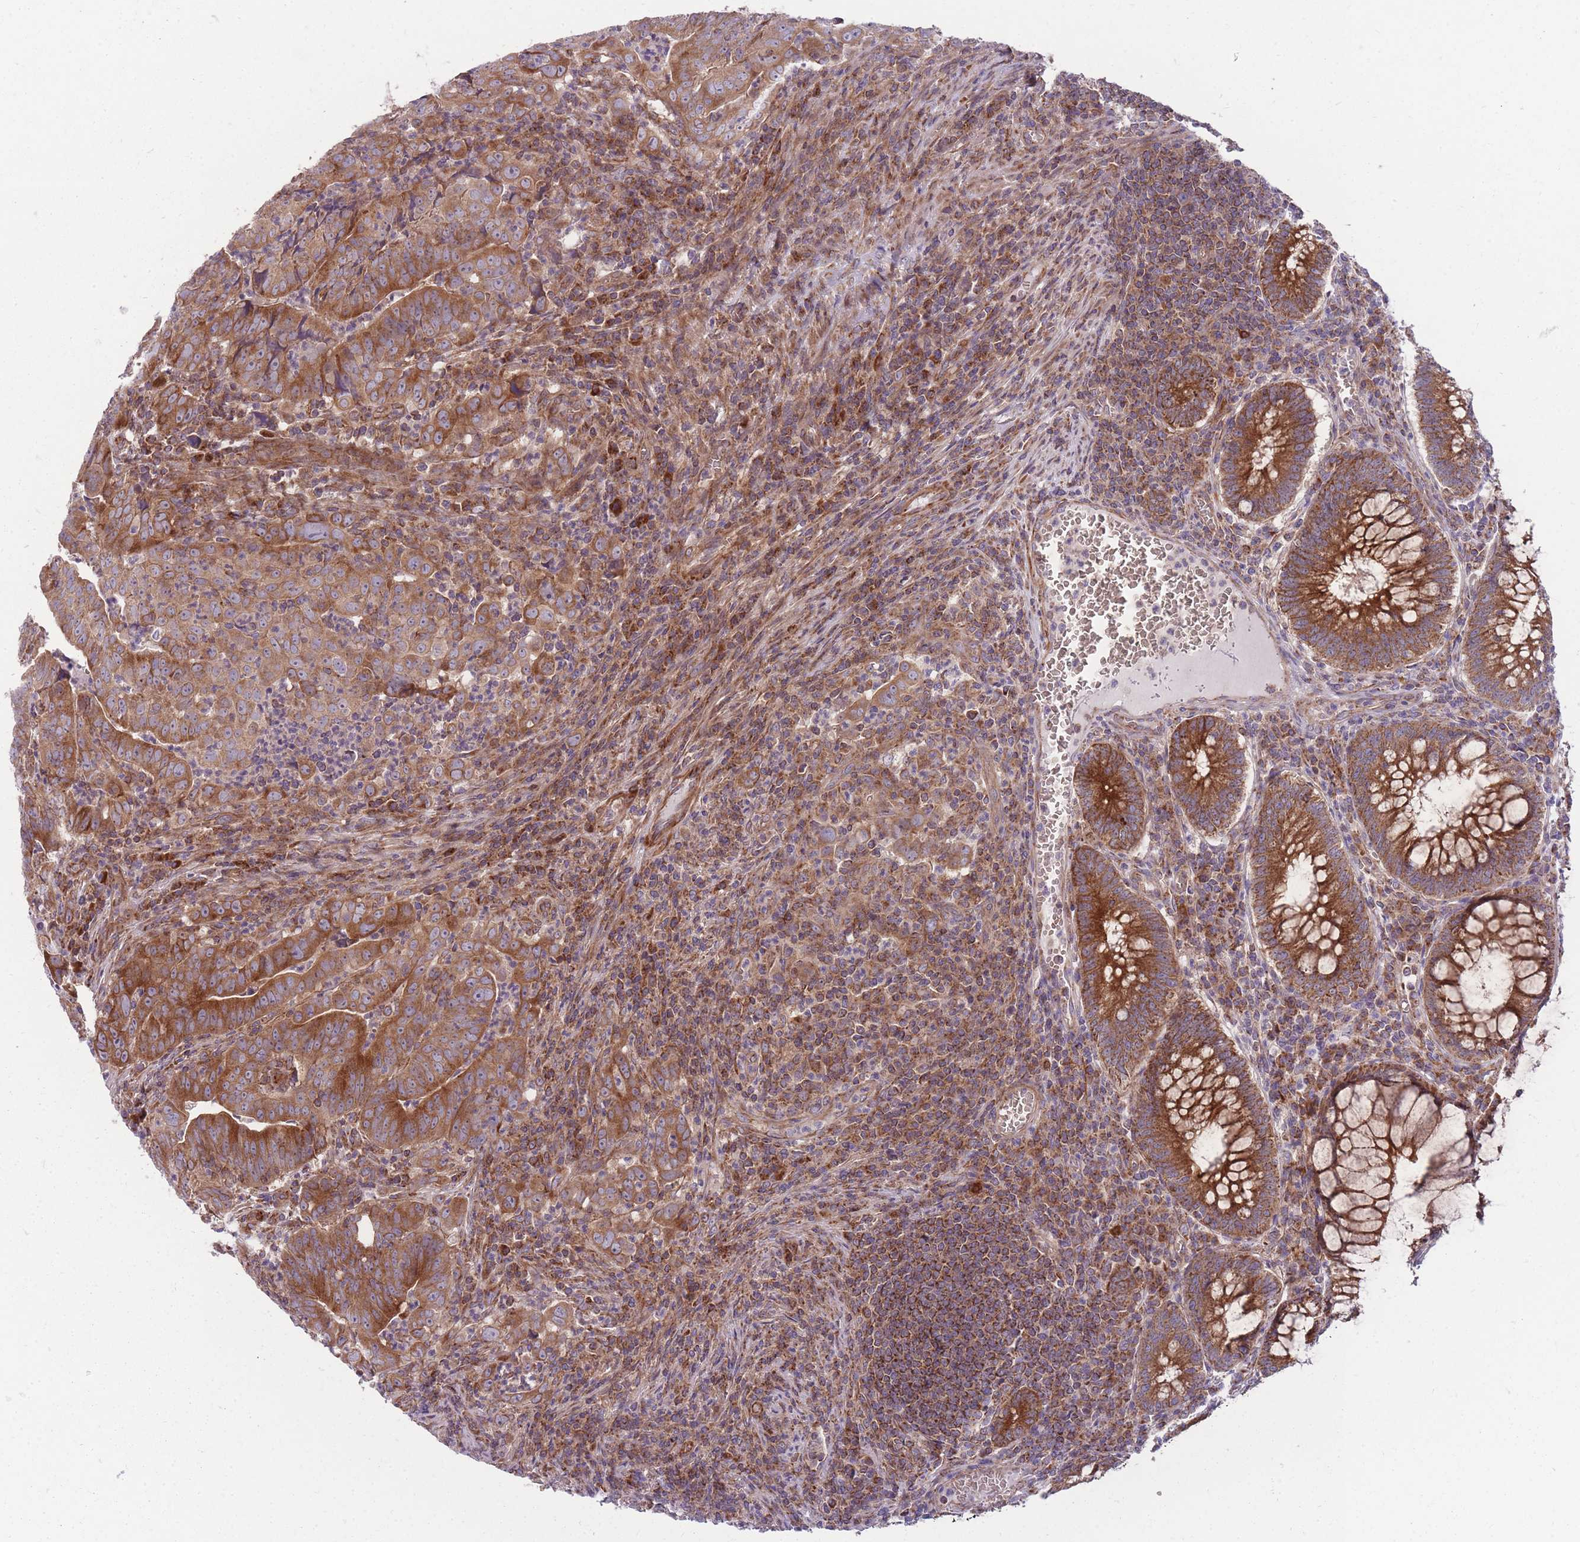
{"staining": {"intensity": "strong", "quantity": ">75%", "location": "cytoplasmic/membranous"}, "tissue": "colorectal cancer", "cell_type": "Tumor cells", "image_type": "cancer", "snomed": [{"axis": "morphology", "description": "Adenocarcinoma, NOS"}, {"axis": "topography", "description": "Rectum"}], "caption": "IHC micrograph of colorectal adenocarcinoma stained for a protein (brown), which demonstrates high levels of strong cytoplasmic/membranous expression in approximately >75% of tumor cells.", "gene": "ANKRD10", "patient": {"sex": "male", "age": 69}}